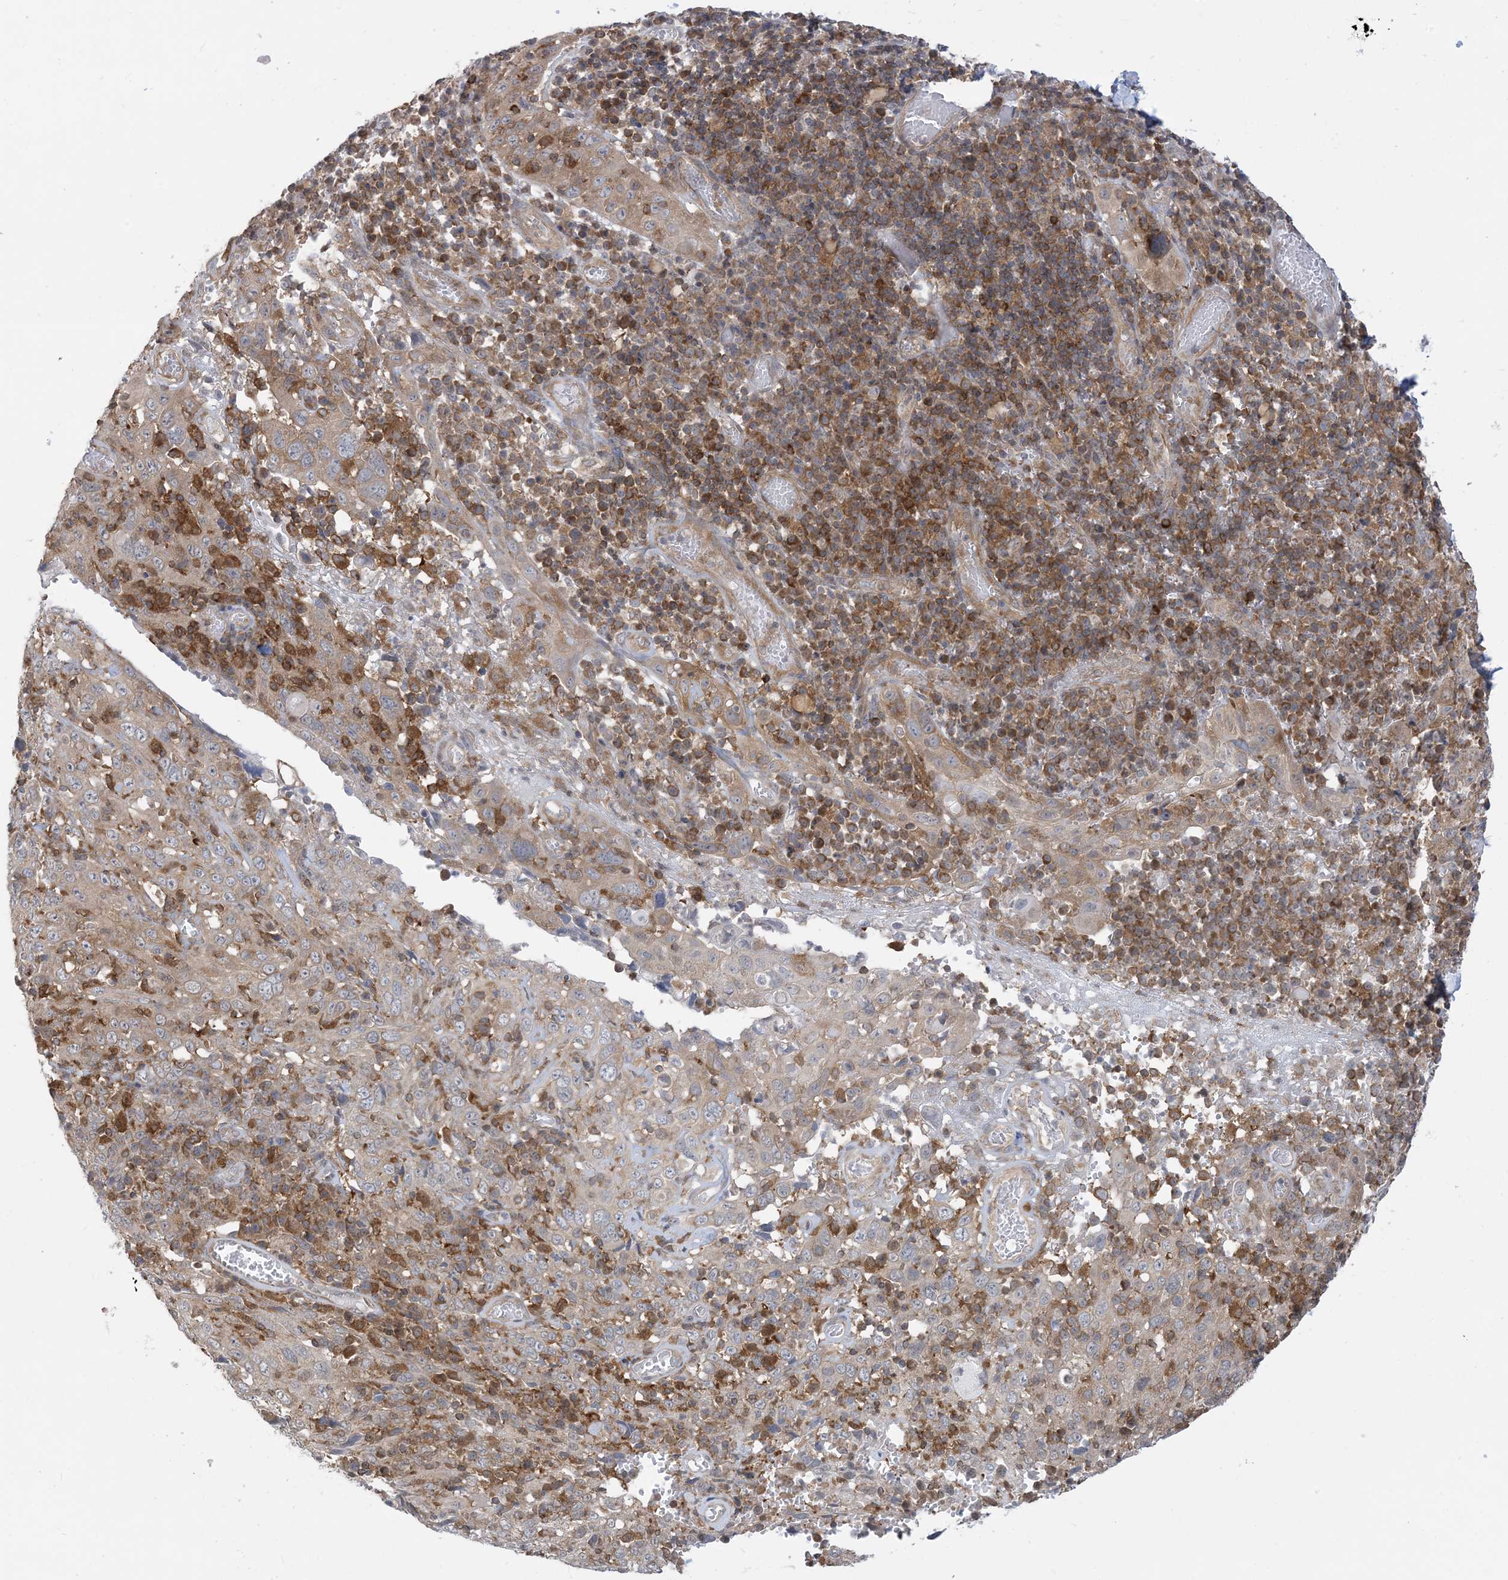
{"staining": {"intensity": "weak", "quantity": "25%-75%", "location": "cytoplasmic/membranous"}, "tissue": "cervical cancer", "cell_type": "Tumor cells", "image_type": "cancer", "snomed": [{"axis": "morphology", "description": "Squamous cell carcinoma, NOS"}, {"axis": "topography", "description": "Cervix"}], "caption": "Immunohistochemistry histopathology image of human squamous cell carcinoma (cervical) stained for a protein (brown), which displays low levels of weak cytoplasmic/membranous expression in about 25%-75% of tumor cells.", "gene": "CASP4", "patient": {"sex": "female", "age": 46}}